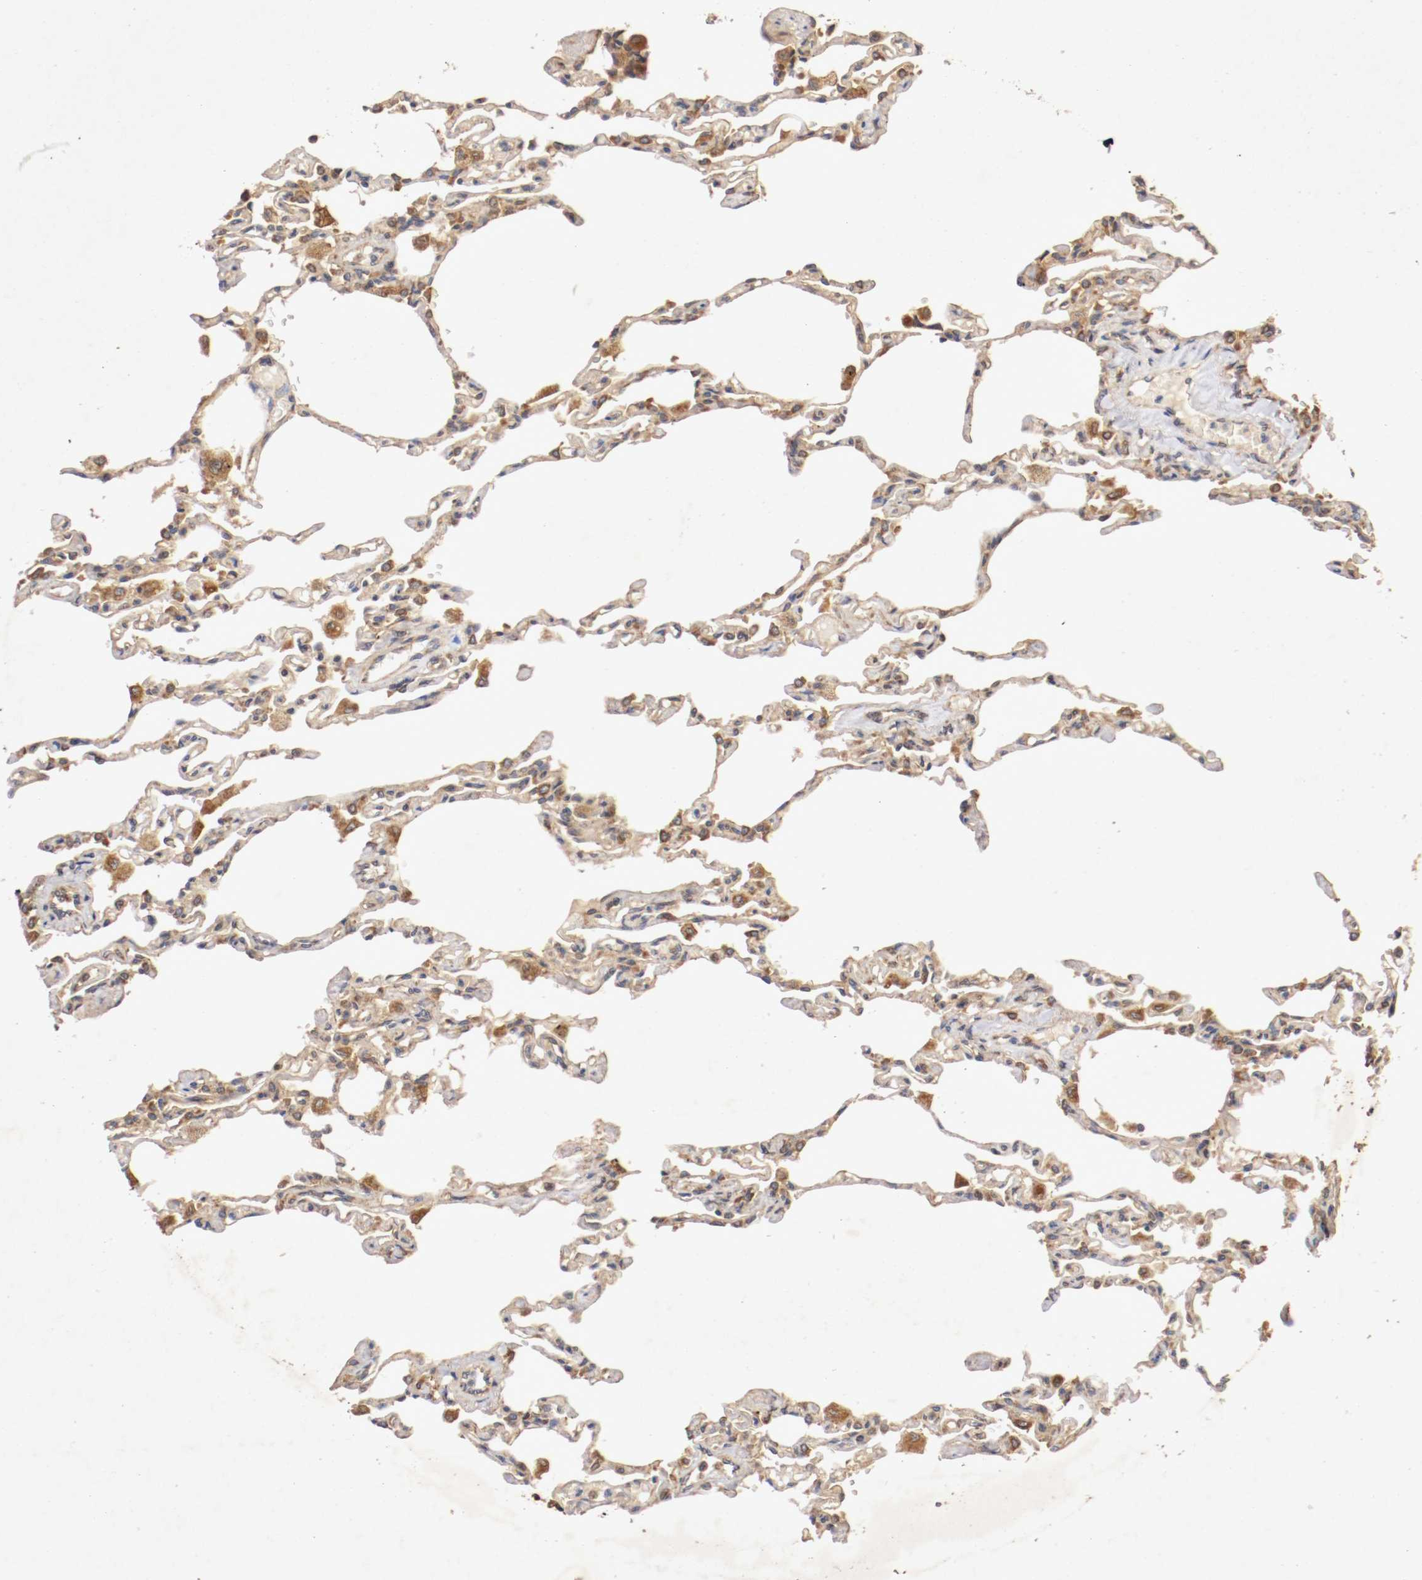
{"staining": {"intensity": "weak", "quantity": ">75%", "location": "cytoplasmic/membranous"}, "tissue": "lung", "cell_type": "Alveolar cells", "image_type": "normal", "snomed": [{"axis": "morphology", "description": "Normal tissue, NOS"}, {"axis": "topography", "description": "Lung"}], "caption": "Immunohistochemical staining of unremarkable human lung exhibits low levels of weak cytoplasmic/membranous expression in about >75% of alveolar cells.", "gene": "VEZT", "patient": {"sex": "male", "age": 21}}